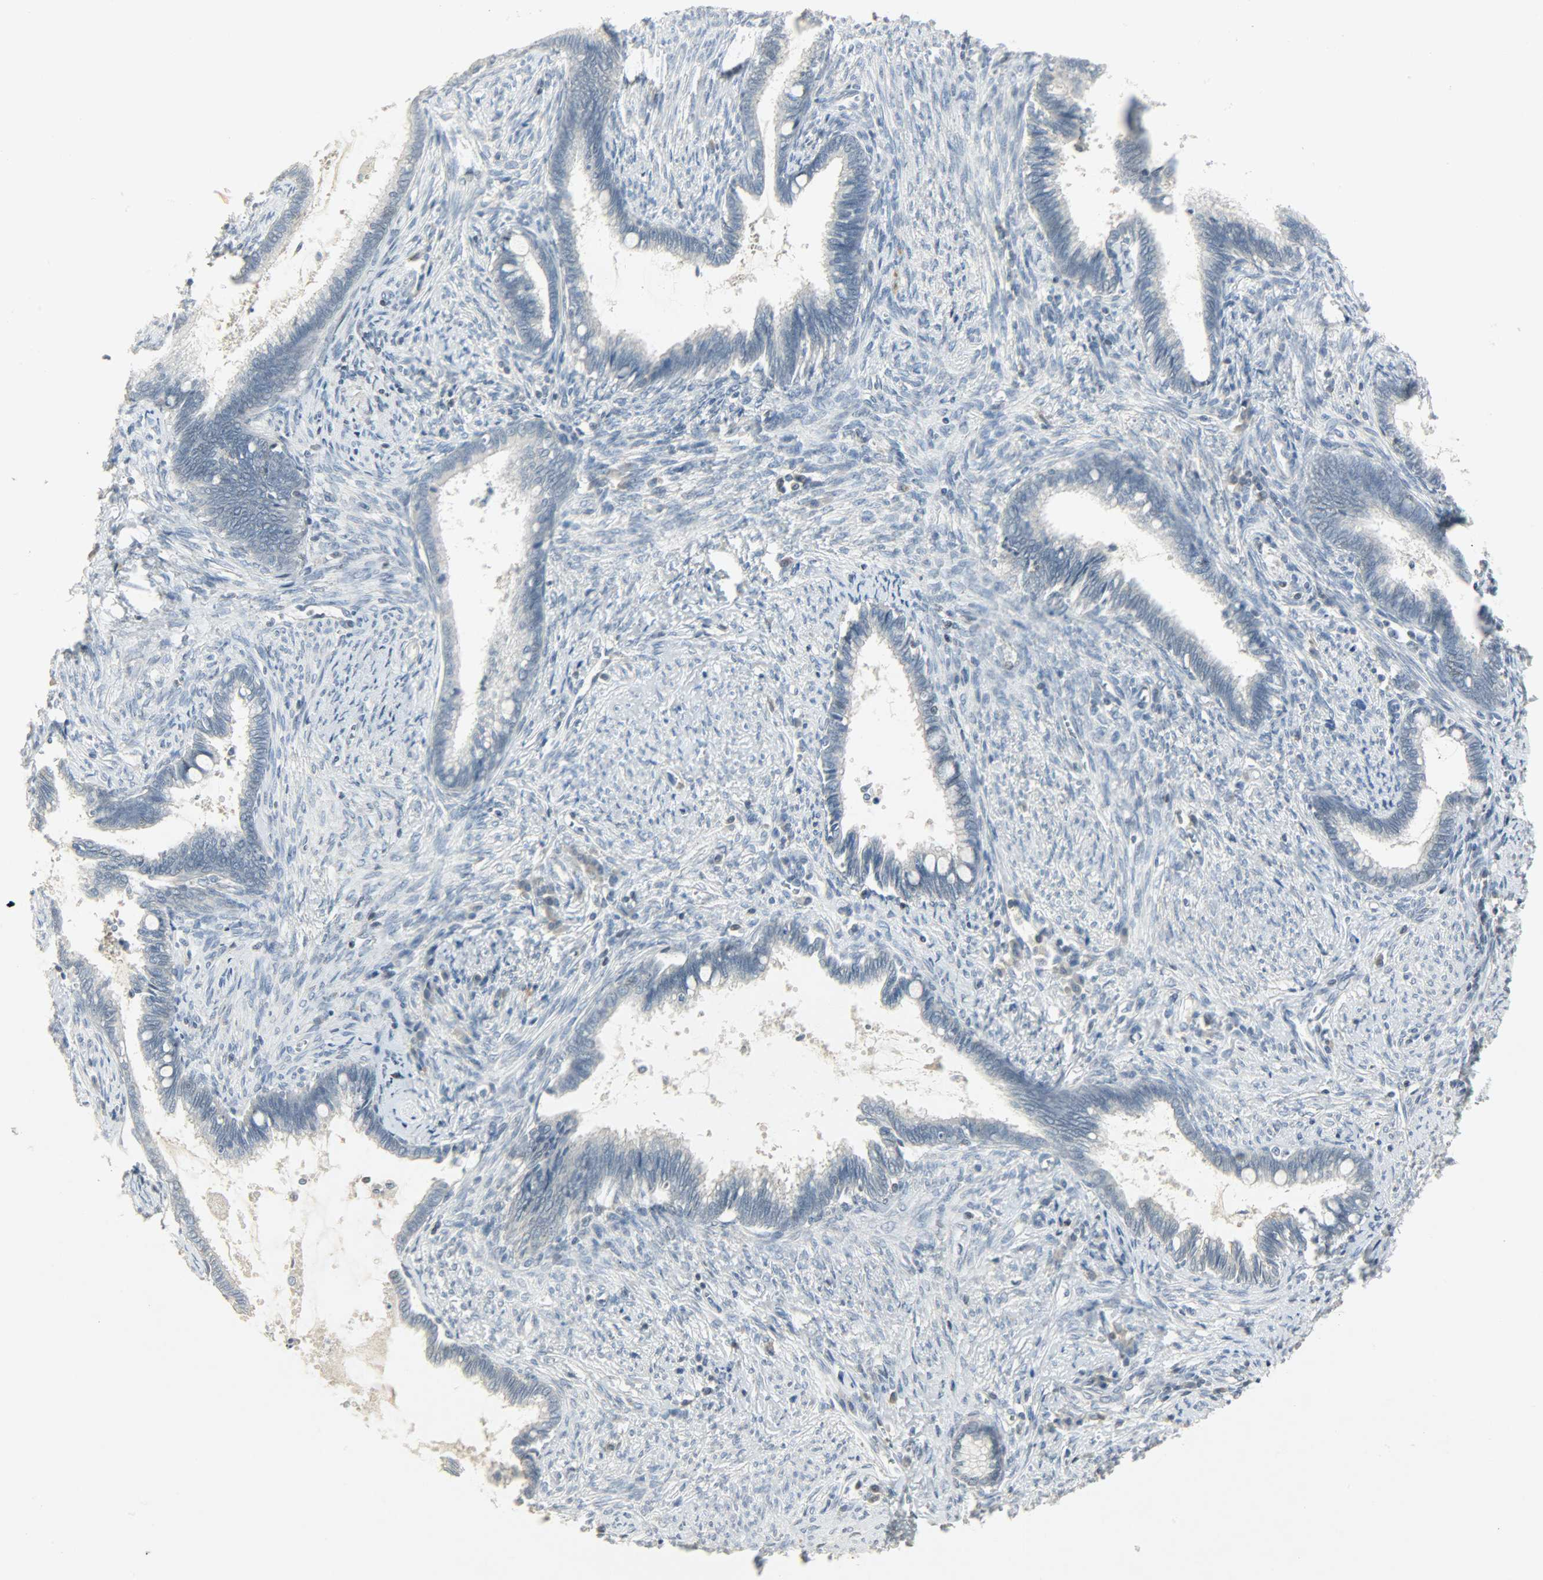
{"staining": {"intensity": "negative", "quantity": "none", "location": "none"}, "tissue": "cervical cancer", "cell_type": "Tumor cells", "image_type": "cancer", "snomed": [{"axis": "morphology", "description": "Adenocarcinoma, NOS"}, {"axis": "topography", "description": "Cervix"}], "caption": "Immunohistochemistry (IHC) micrograph of neoplastic tissue: human cervical cancer stained with DAB shows no significant protein expression in tumor cells. (DAB immunohistochemistry with hematoxylin counter stain).", "gene": "CAMK4", "patient": {"sex": "female", "age": 44}}